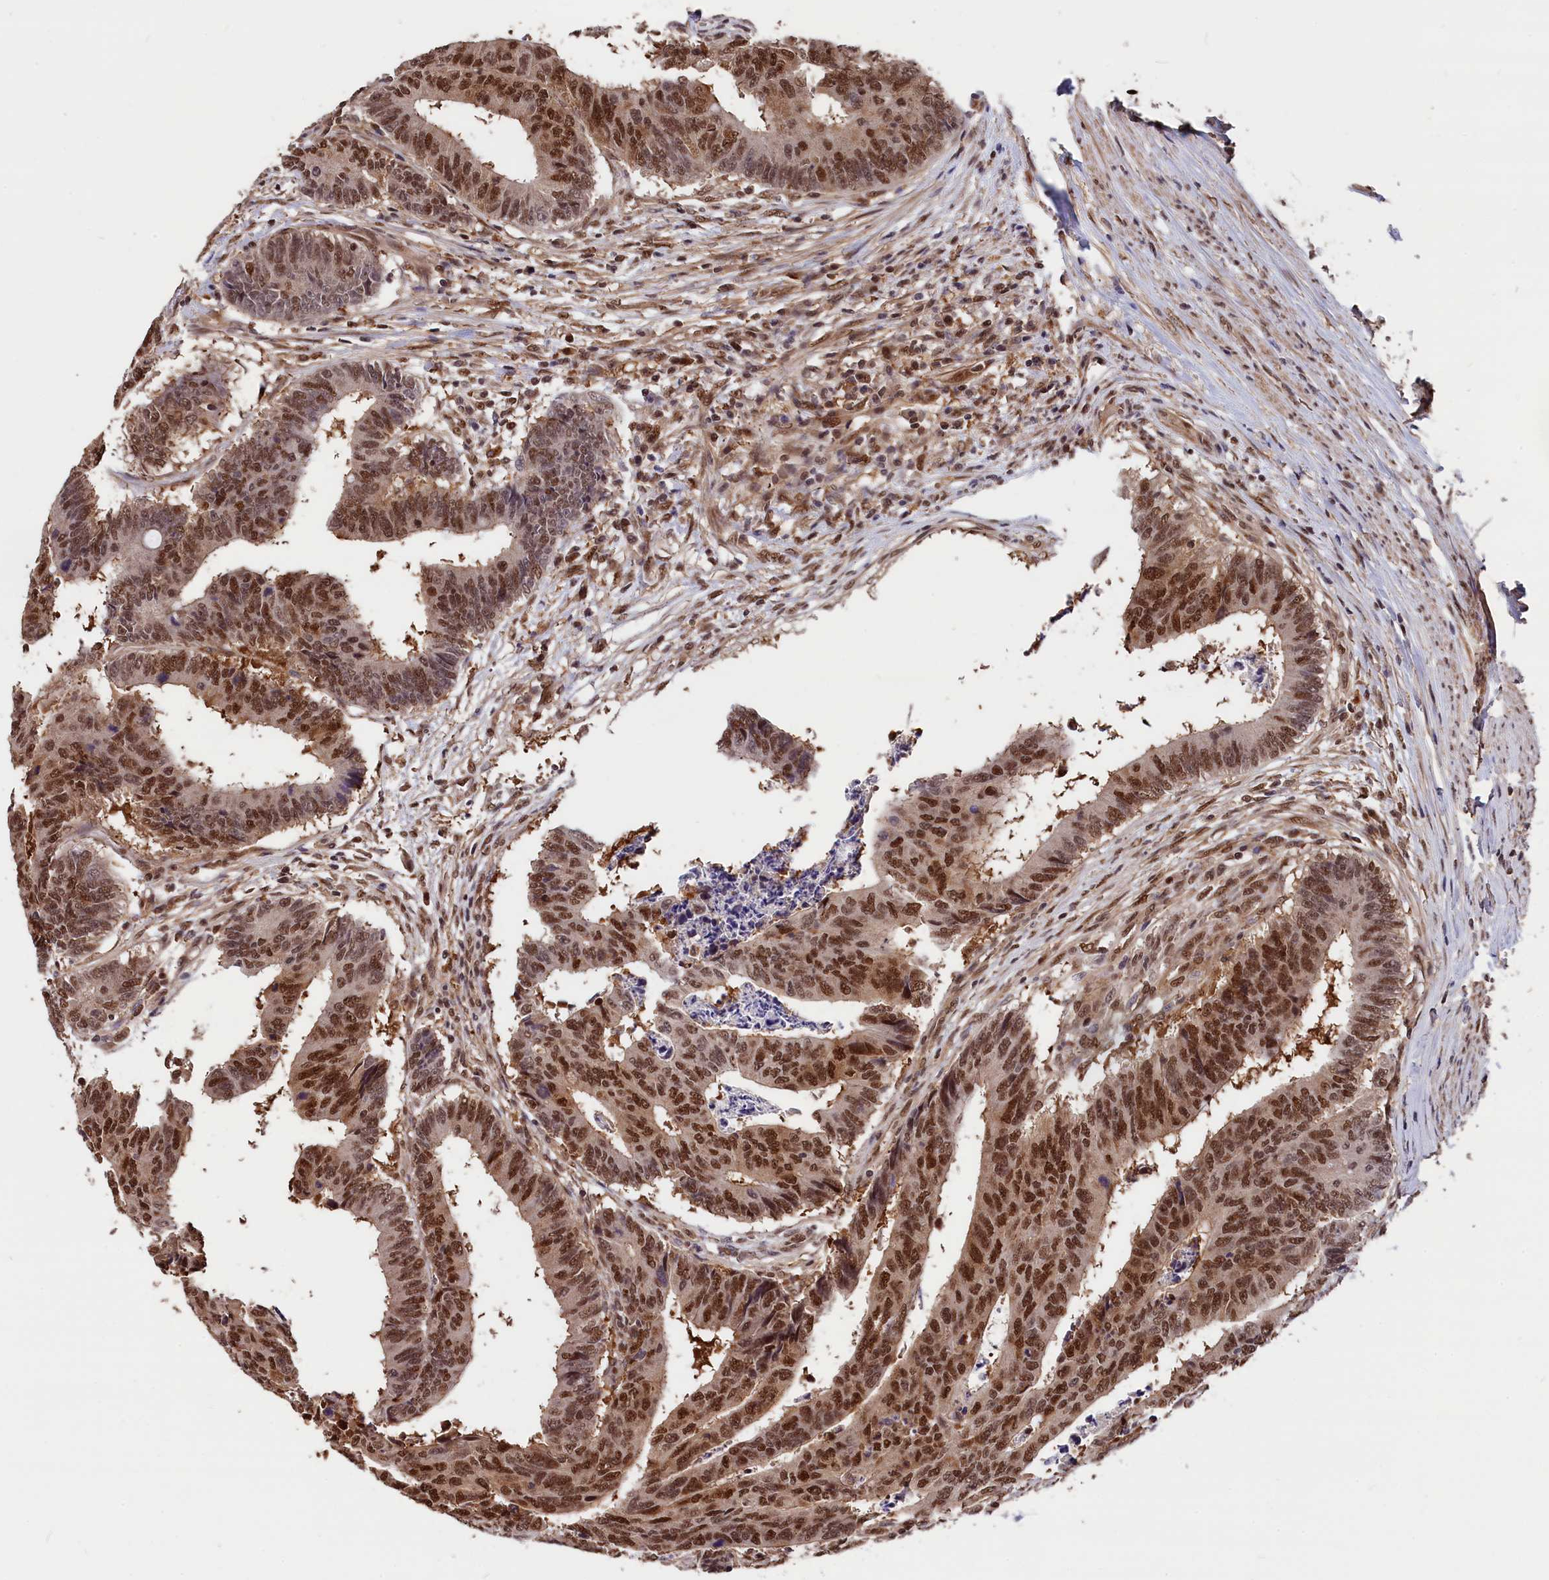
{"staining": {"intensity": "strong", "quantity": ">75%", "location": "nuclear"}, "tissue": "colorectal cancer", "cell_type": "Tumor cells", "image_type": "cancer", "snomed": [{"axis": "morphology", "description": "Adenocarcinoma, NOS"}, {"axis": "topography", "description": "Rectum"}], "caption": "A histopathology image of human colorectal cancer (adenocarcinoma) stained for a protein exhibits strong nuclear brown staining in tumor cells. Ihc stains the protein in brown and the nuclei are stained blue.", "gene": "ADRM1", "patient": {"sex": "male", "age": 84}}